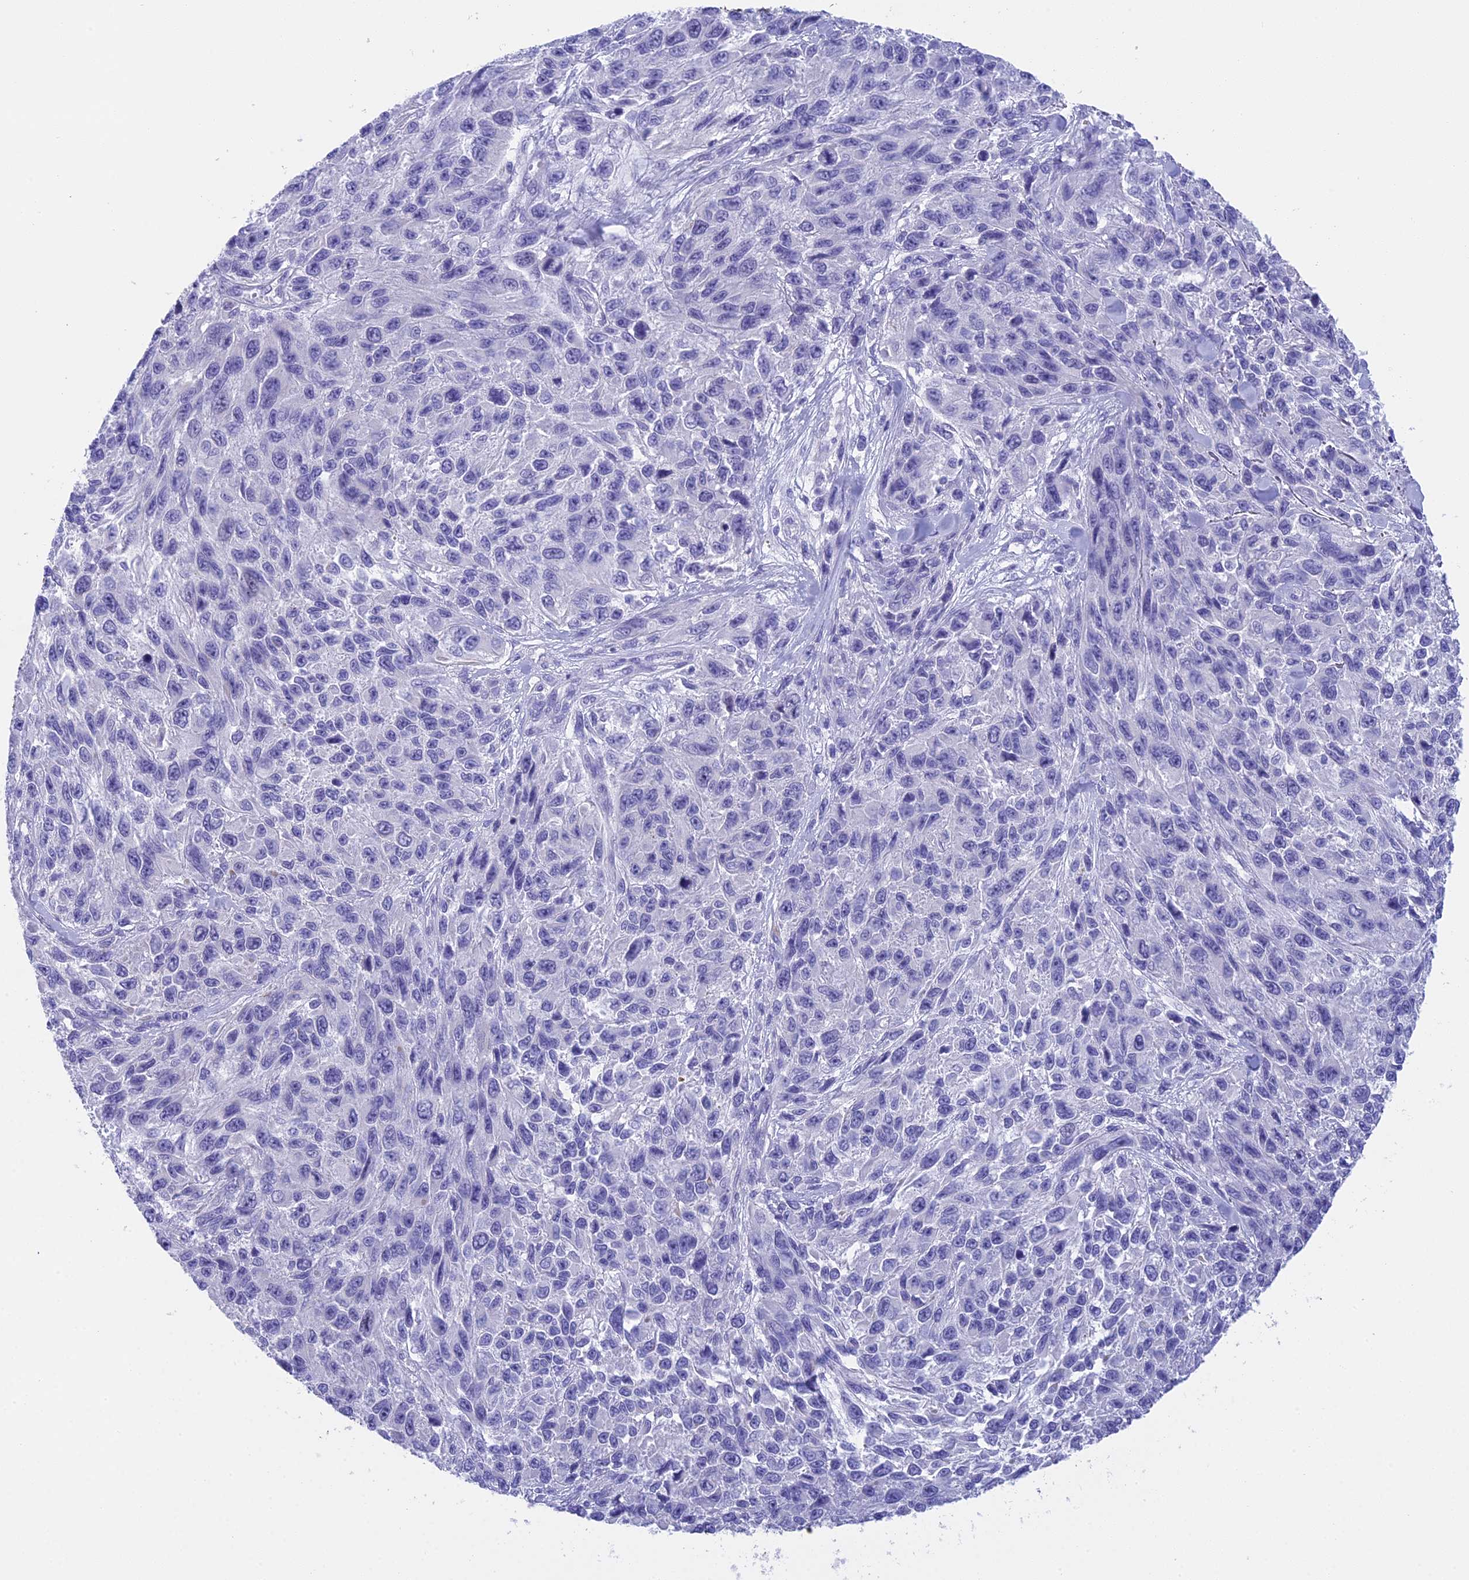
{"staining": {"intensity": "negative", "quantity": "none", "location": "none"}, "tissue": "melanoma", "cell_type": "Tumor cells", "image_type": "cancer", "snomed": [{"axis": "morphology", "description": "Malignant melanoma, NOS"}, {"axis": "topography", "description": "Skin"}], "caption": "Immunohistochemical staining of malignant melanoma exhibits no significant positivity in tumor cells.", "gene": "TACSTD2", "patient": {"sex": "female", "age": 96}}